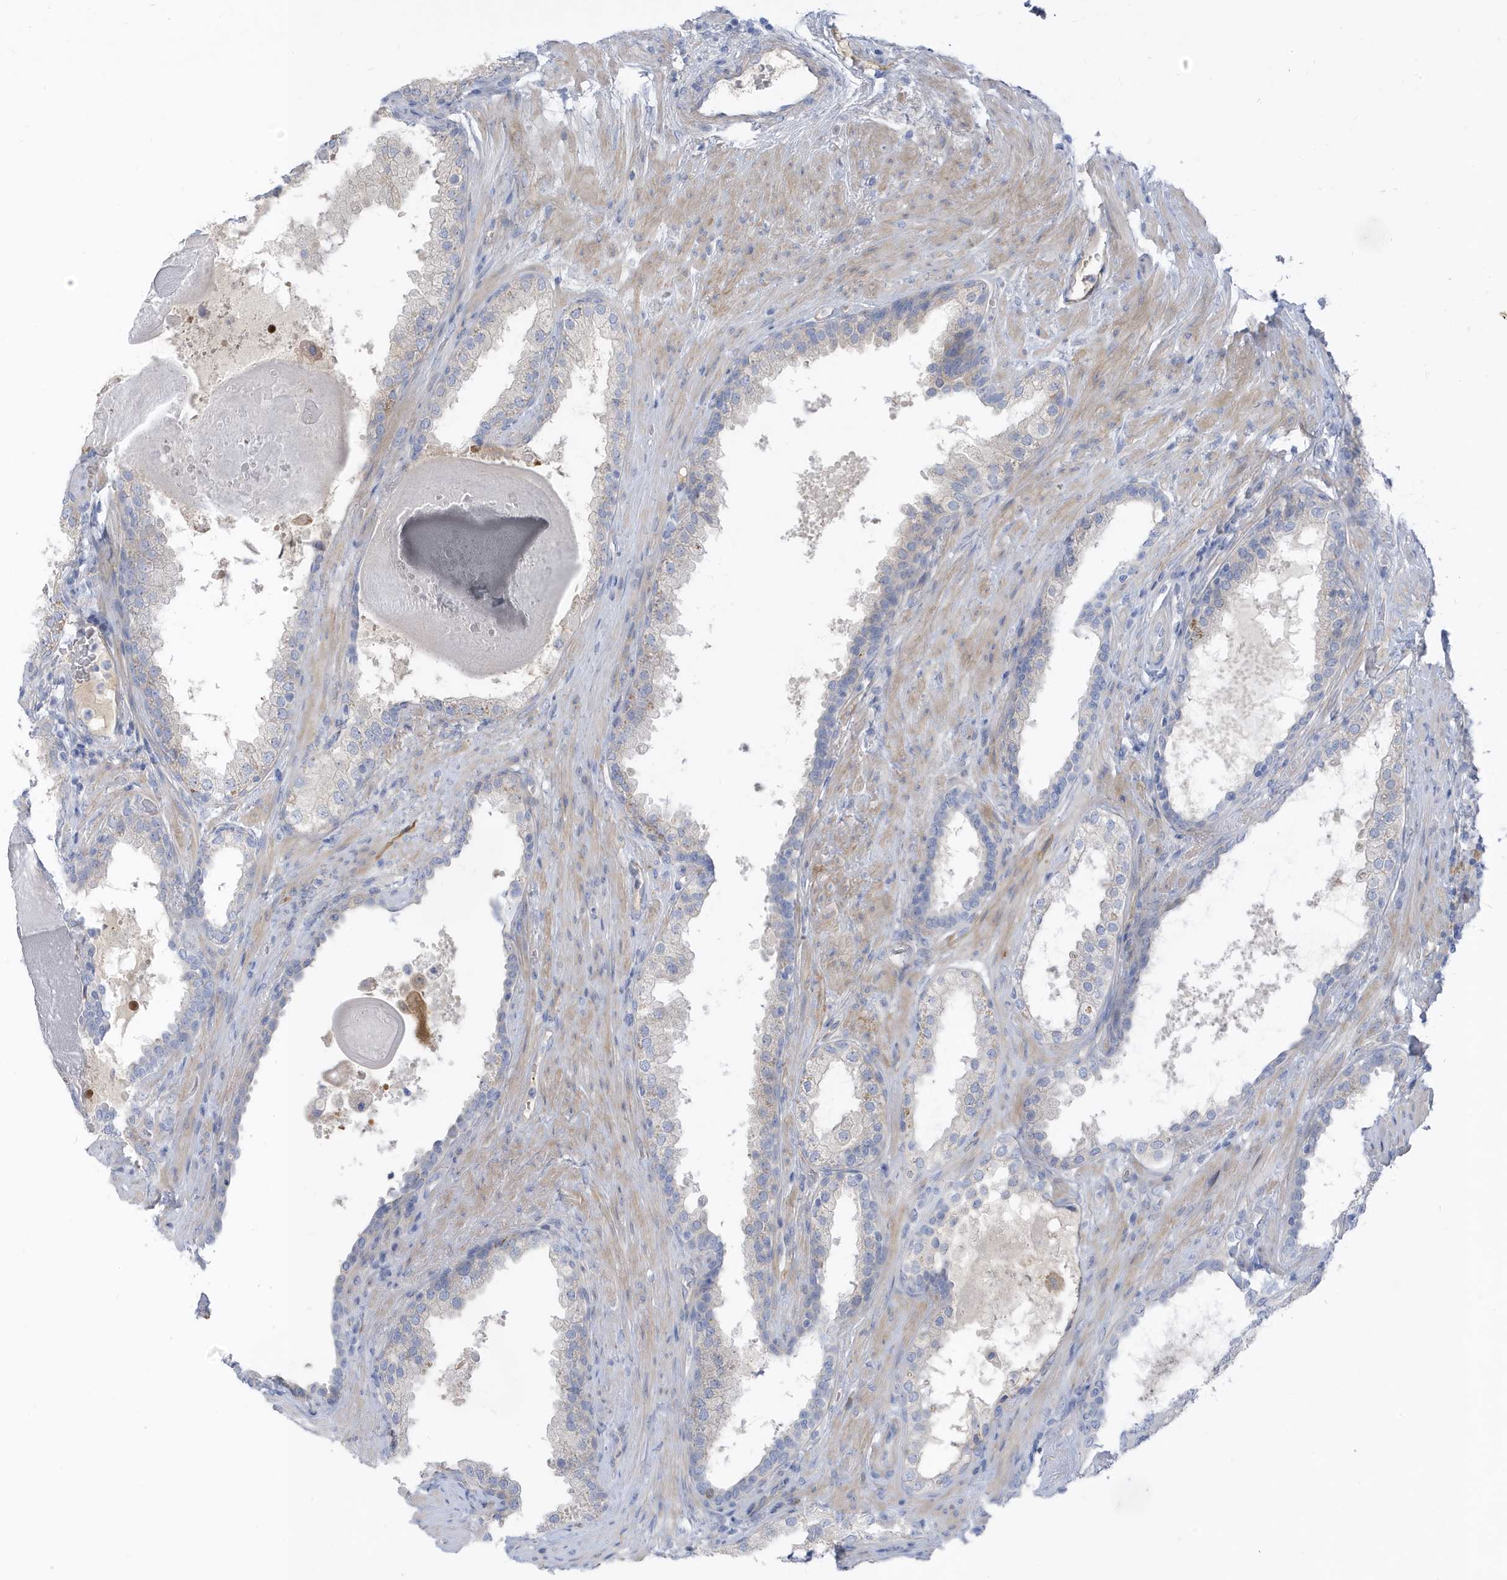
{"staining": {"intensity": "negative", "quantity": "none", "location": "none"}, "tissue": "prostate cancer", "cell_type": "Tumor cells", "image_type": "cancer", "snomed": [{"axis": "morphology", "description": "Adenocarcinoma, High grade"}, {"axis": "topography", "description": "Prostate"}], "caption": "This is an IHC photomicrograph of human prostate cancer. There is no staining in tumor cells.", "gene": "ATP13A5", "patient": {"sex": "male", "age": 70}}